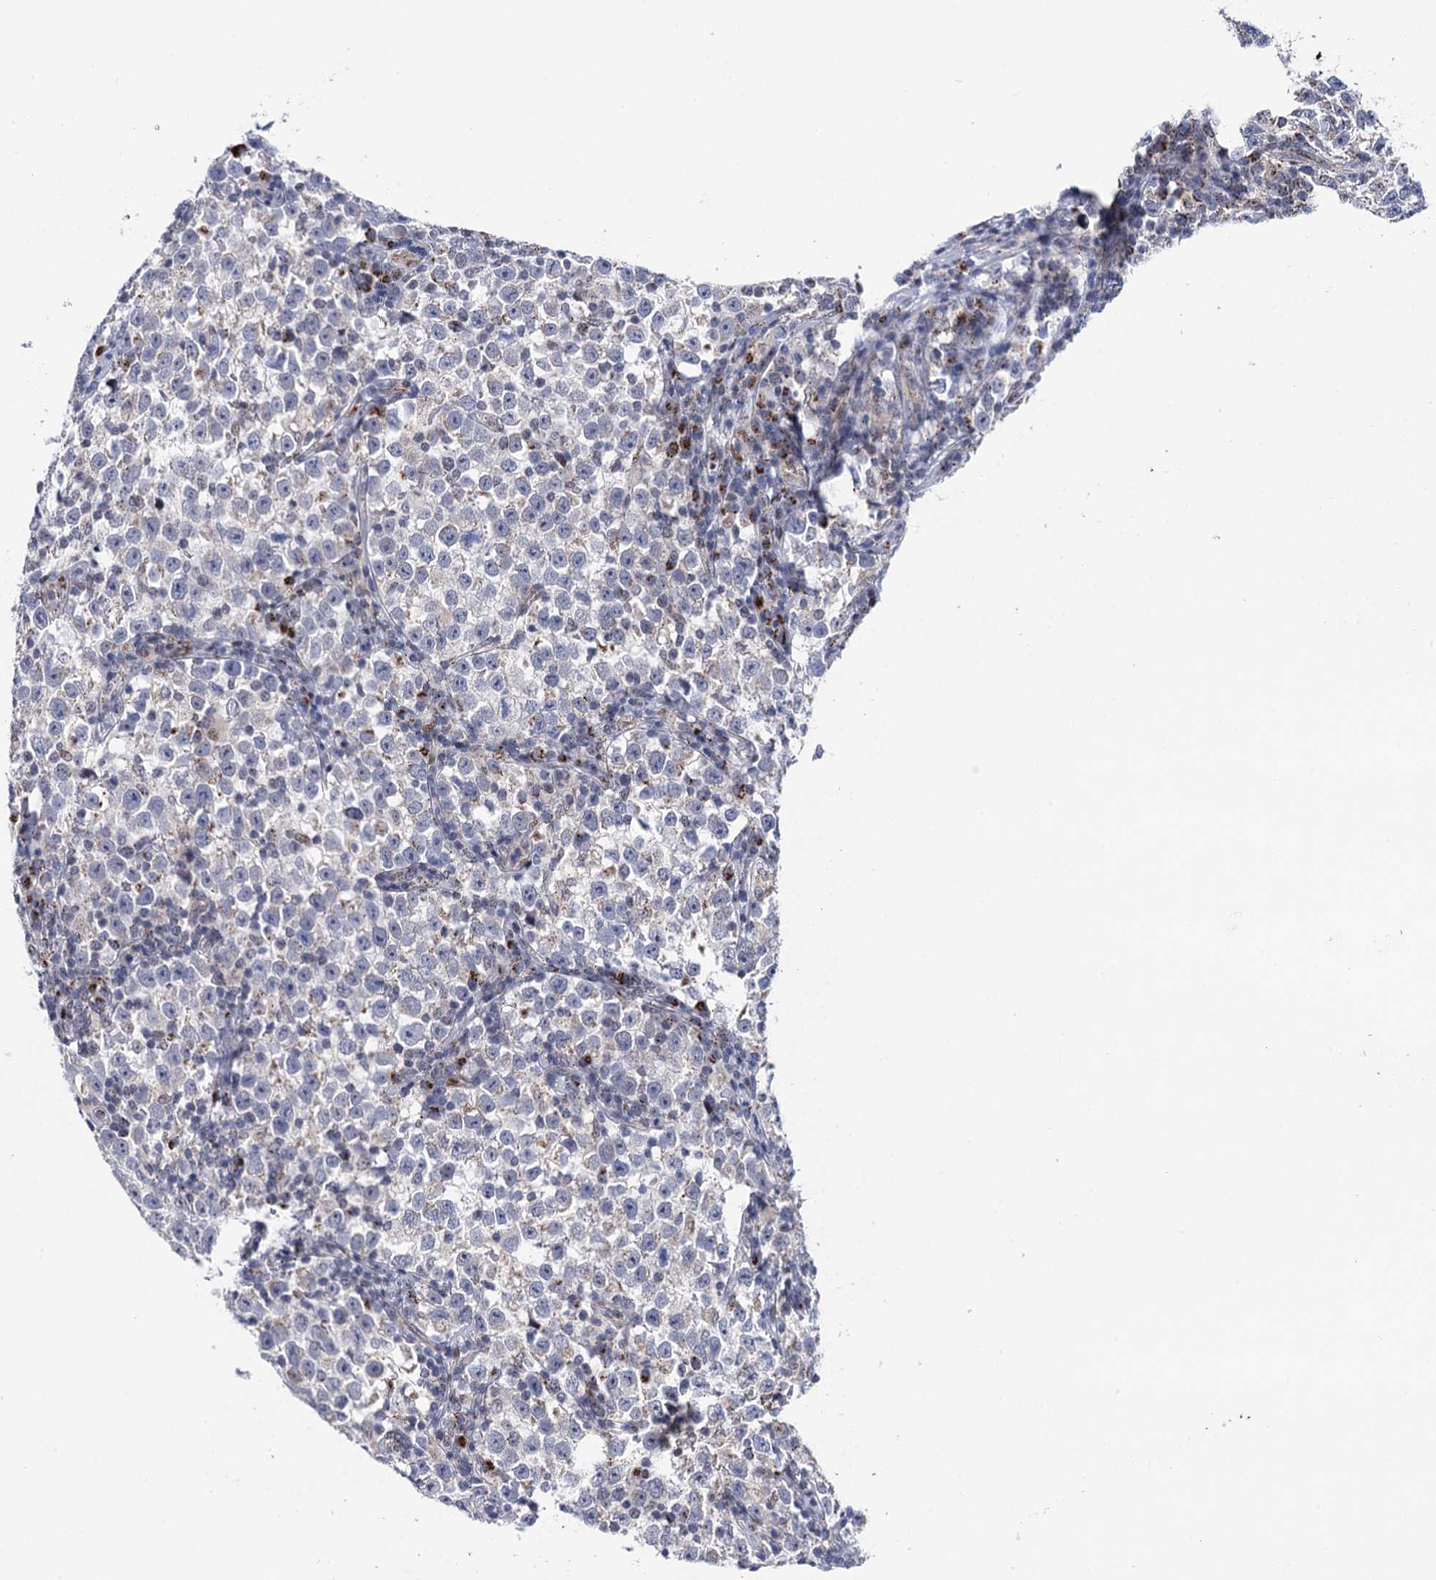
{"staining": {"intensity": "negative", "quantity": "none", "location": "none"}, "tissue": "testis cancer", "cell_type": "Tumor cells", "image_type": "cancer", "snomed": [{"axis": "morphology", "description": "Normal tissue, NOS"}, {"axis": "morphology", "description": "Seminoma, NOS"}, {"axis": "topography", "description": "Testis"}], "caption": "Tumor cells are negative for protein expression in human seminoma (testis). The staining is performed using DAB brown chromogen with nuclei counter-stained in using hematoxylin.", "gene": "THAP2", "patient": {"sex": "male", "age": 43}}